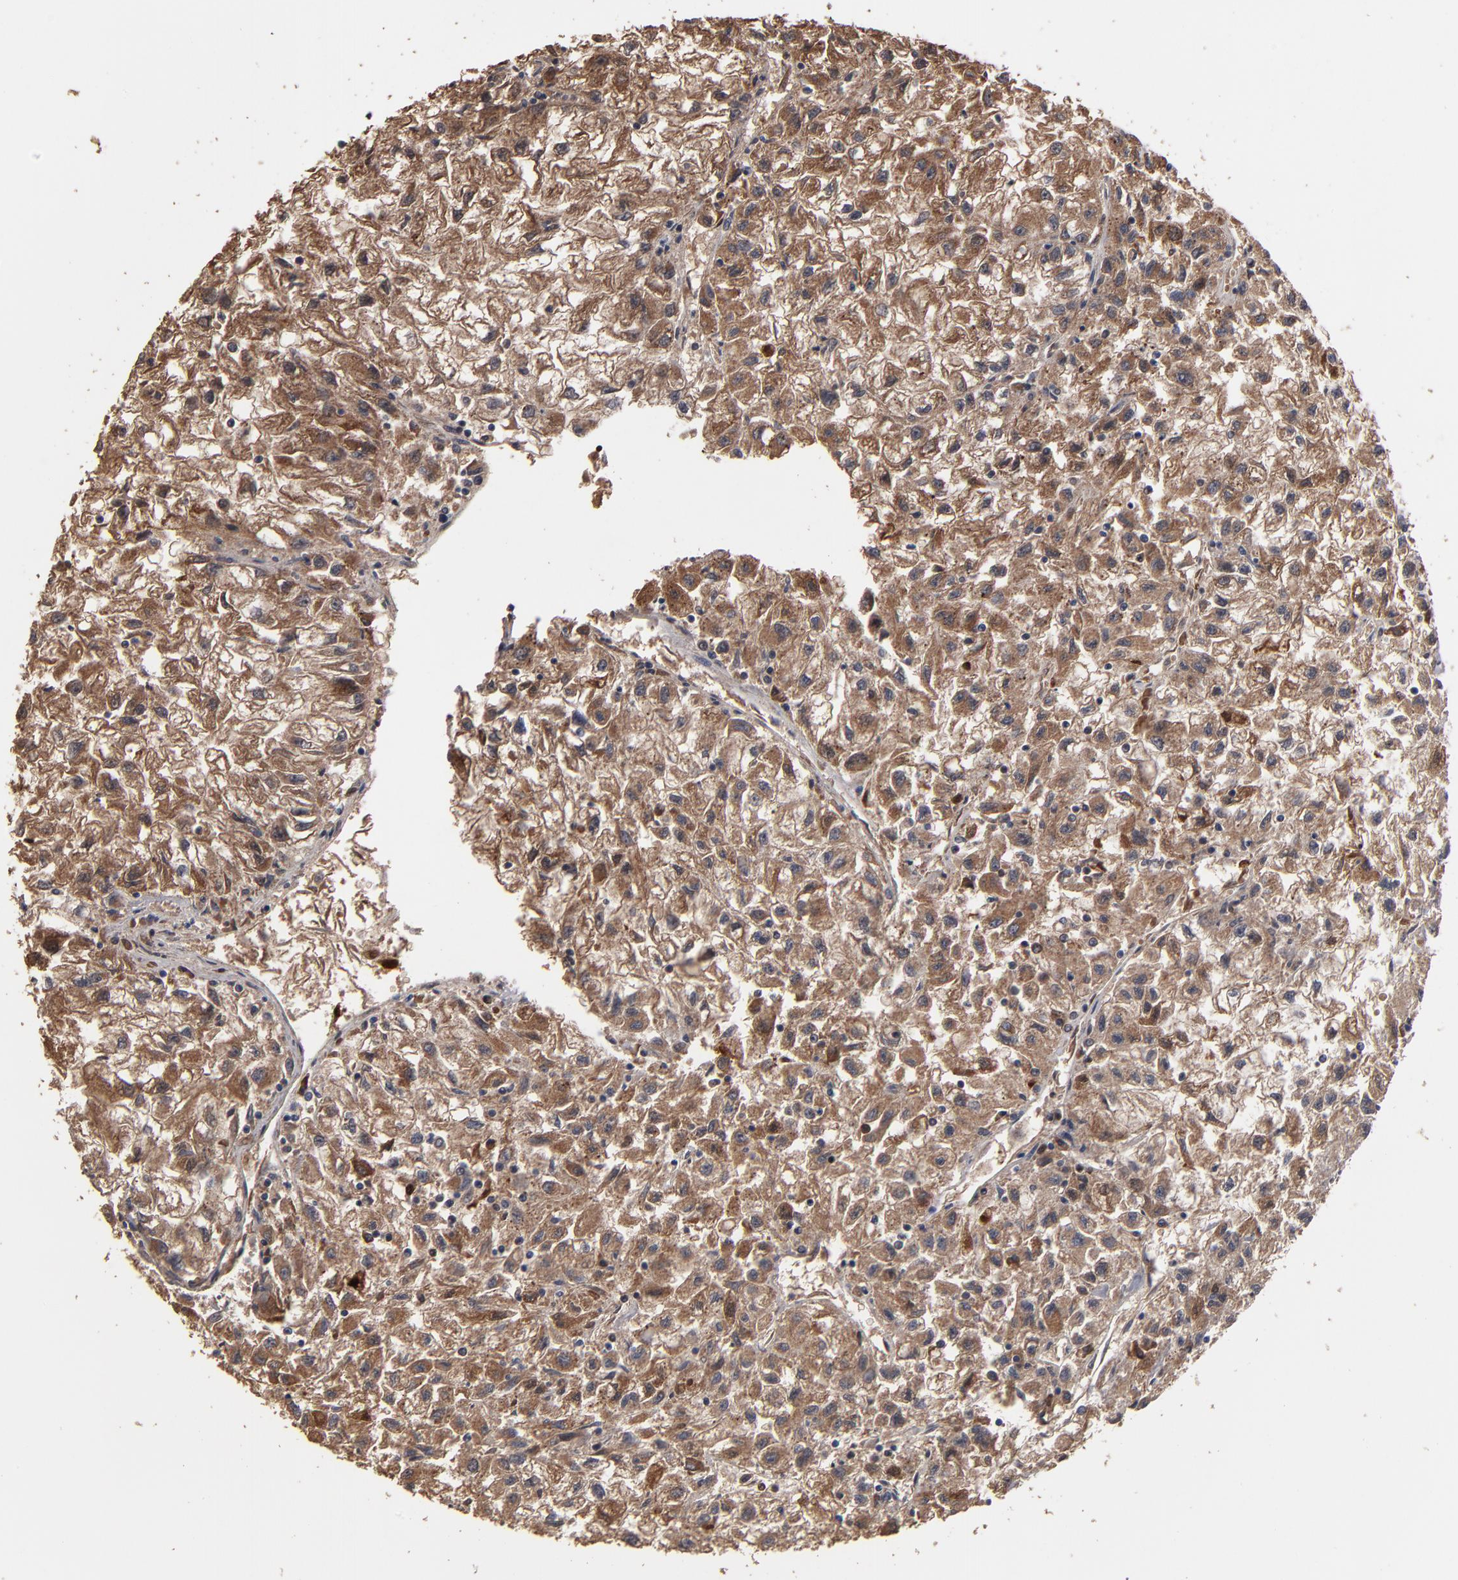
{"staining": {"intensity": "moderate", "quantity": ">75%", "location": "cytoplasmic/membranous,nuclear"}, "tissue": "renal cancer", "cell_type": "Tumor cells", "image_type": "cancer", "snomed": [{"axis": "morphology", "description": "Adenocarcinoma, NOS"}, {"axis": "topography", "description": "Kidney"}], "caption": "Human renal cancer stained with a brown dye displays moderate cytoplasmic/membranous and nuclear positive positivity in approximately >75% of tumor cells.", "gene": "NXF2B", "patient": {"sex": "male", "age": 59}}